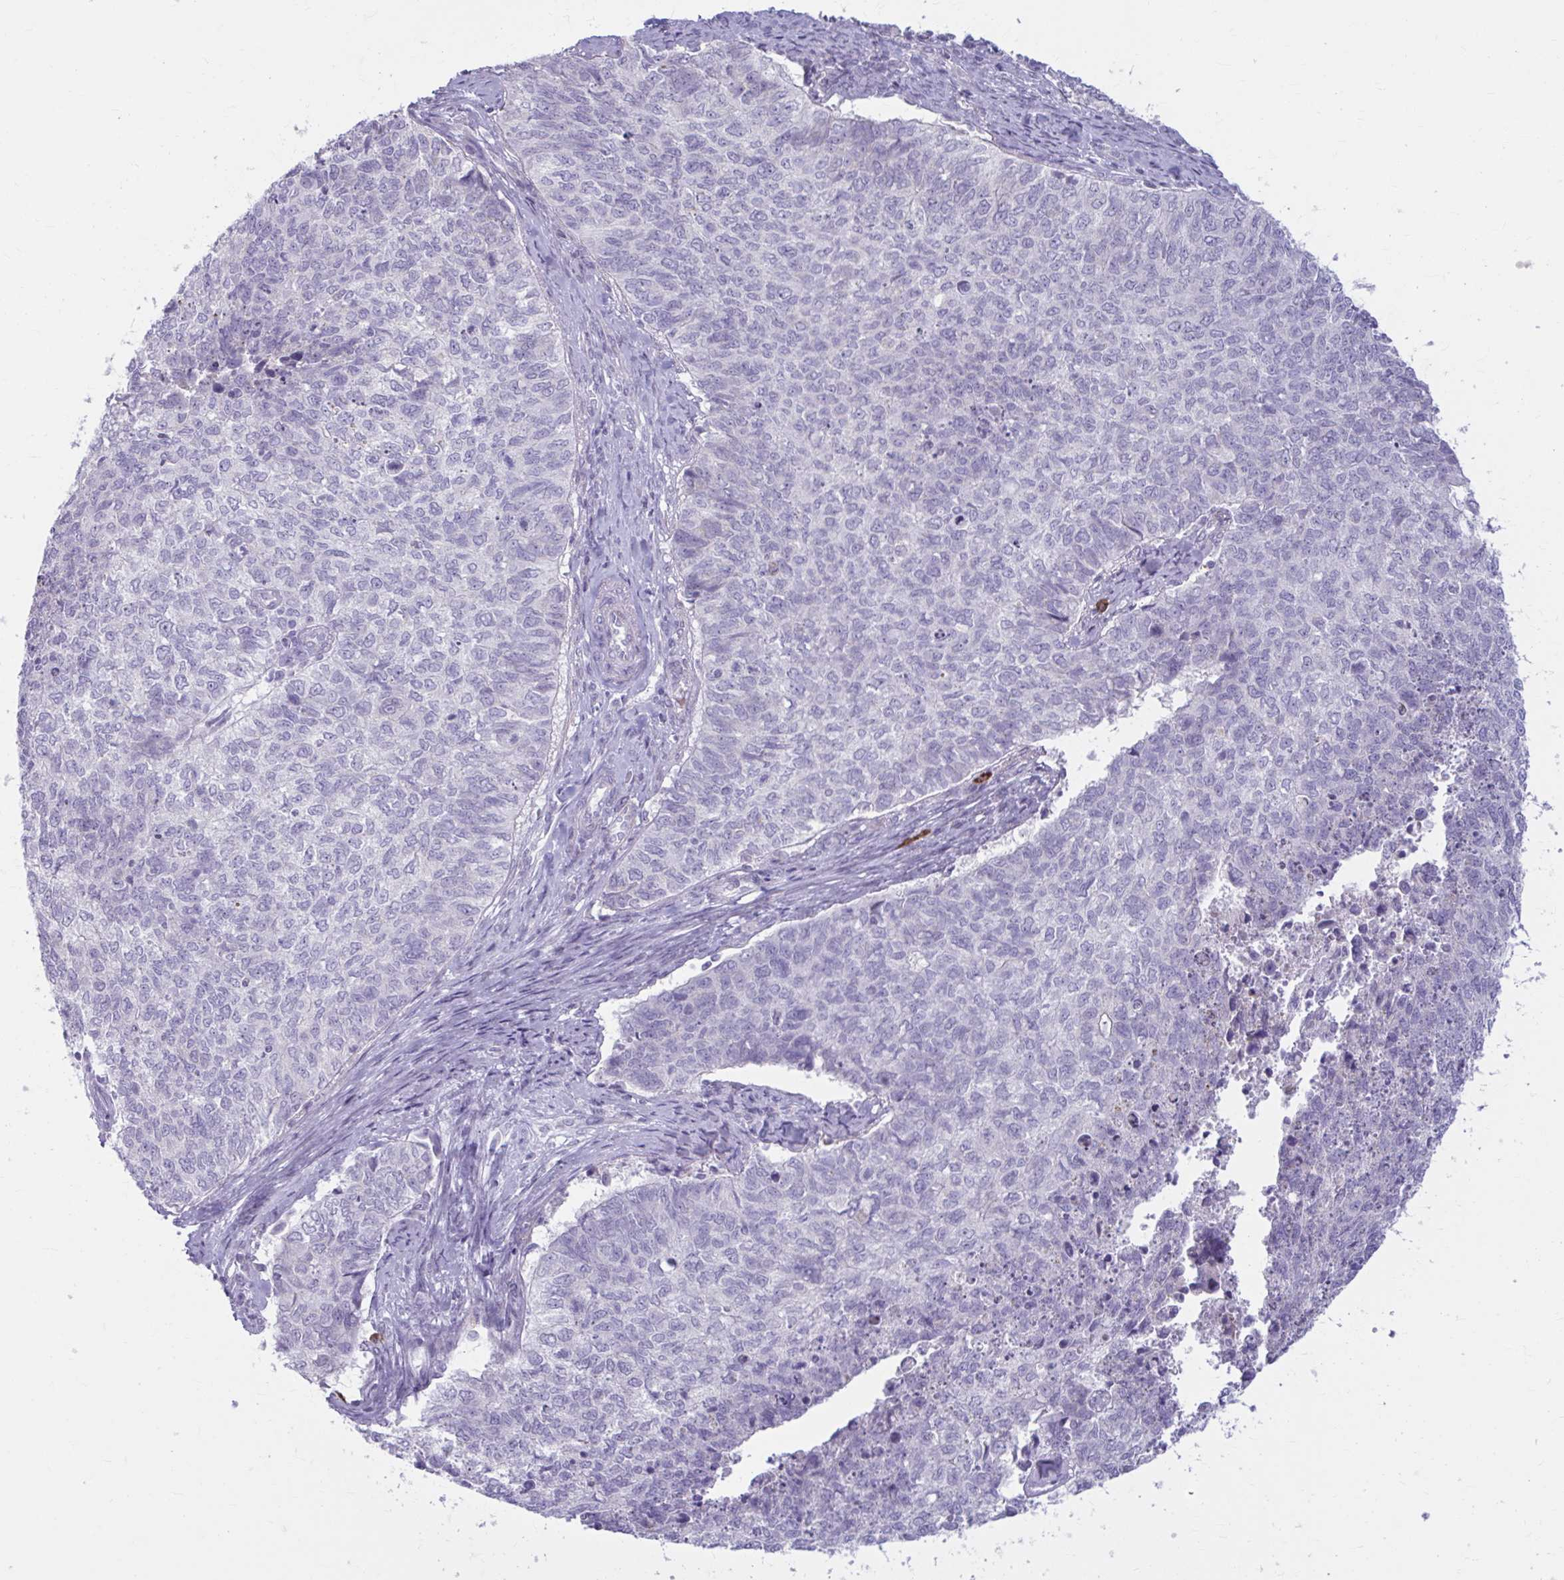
{"staining": {"intensity": "negative", "quantity": "none", "location": "none"}, "tissue": "cervical cancer", "cell_type": "Tumor cells", "image_type": "cancer", "snomed": [{"axis": "morphology", "description": "Adenocarcinoma, NOS"}, {"axis": "topography", "description": "Cervix"}], "caption": "IHC micrograph of neoplastic tissue: cervical cancer (adenocarcinoma) stained with DAB exhibits no significant protein expression in tumor cells.", "gene": "MSMO1", "patient": {"sex": "female", "age": 63}}